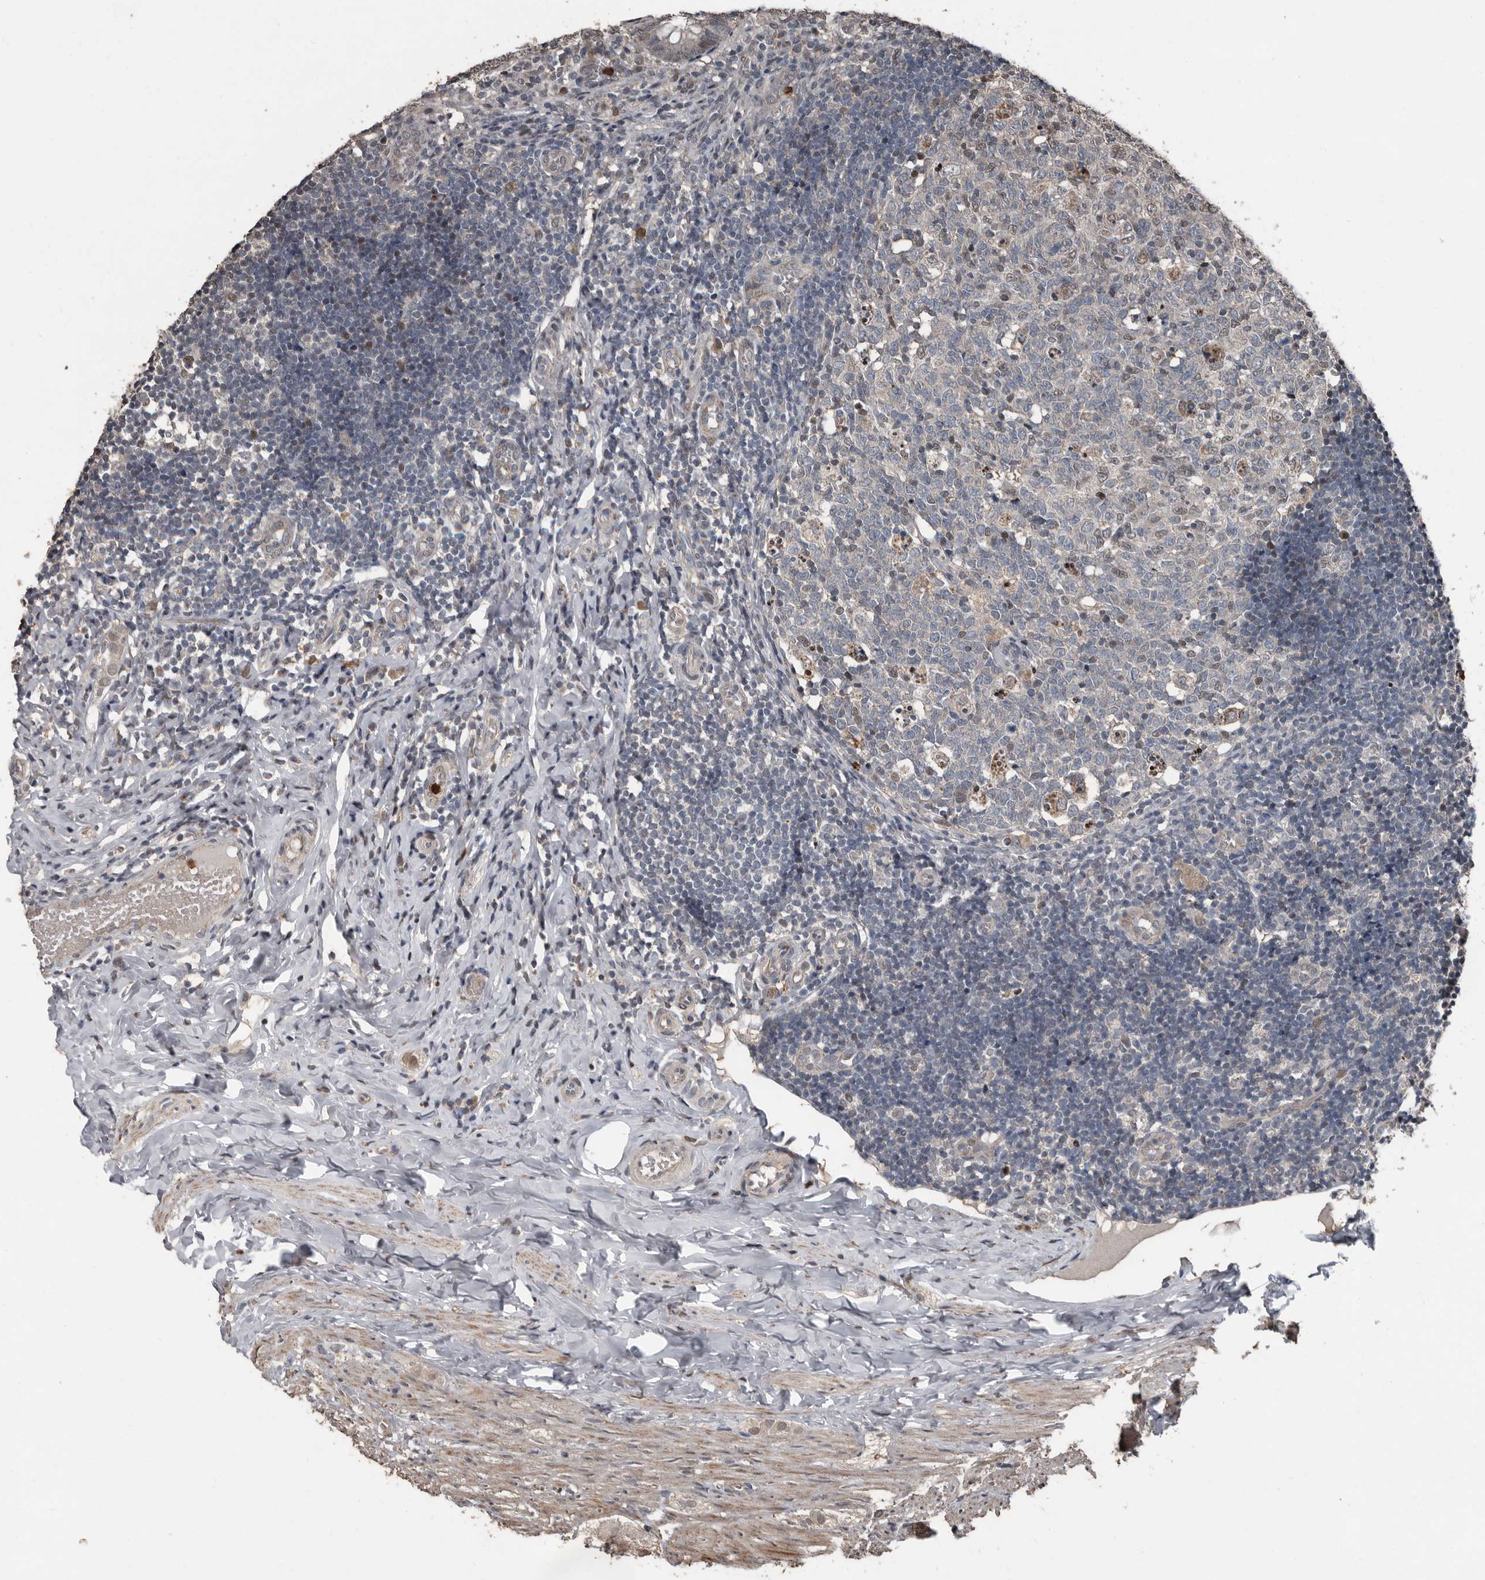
{"staining": {"intensity": "moderate", "quantity": "<25%", "location": "nuclear"}, "tissue": "appendix", "cell_type": "Glandular cells", "image_type": "normal", "snomed": [{"axis": "morphology", "description": "Normal tissue, NOS"}, {"axis": "topography", "description": "Appendix"}], "caption": "A low amount of moderate nuclear staining is appreciated in about <25% of glandular cells in unremarkable appendix. (DAB (3,3'-diaminobenzidine) IHC, brown staining for protein, blue staining for nuclei).", "gene": "FSBP", "patient": {"sex": "male", "age": 8}}